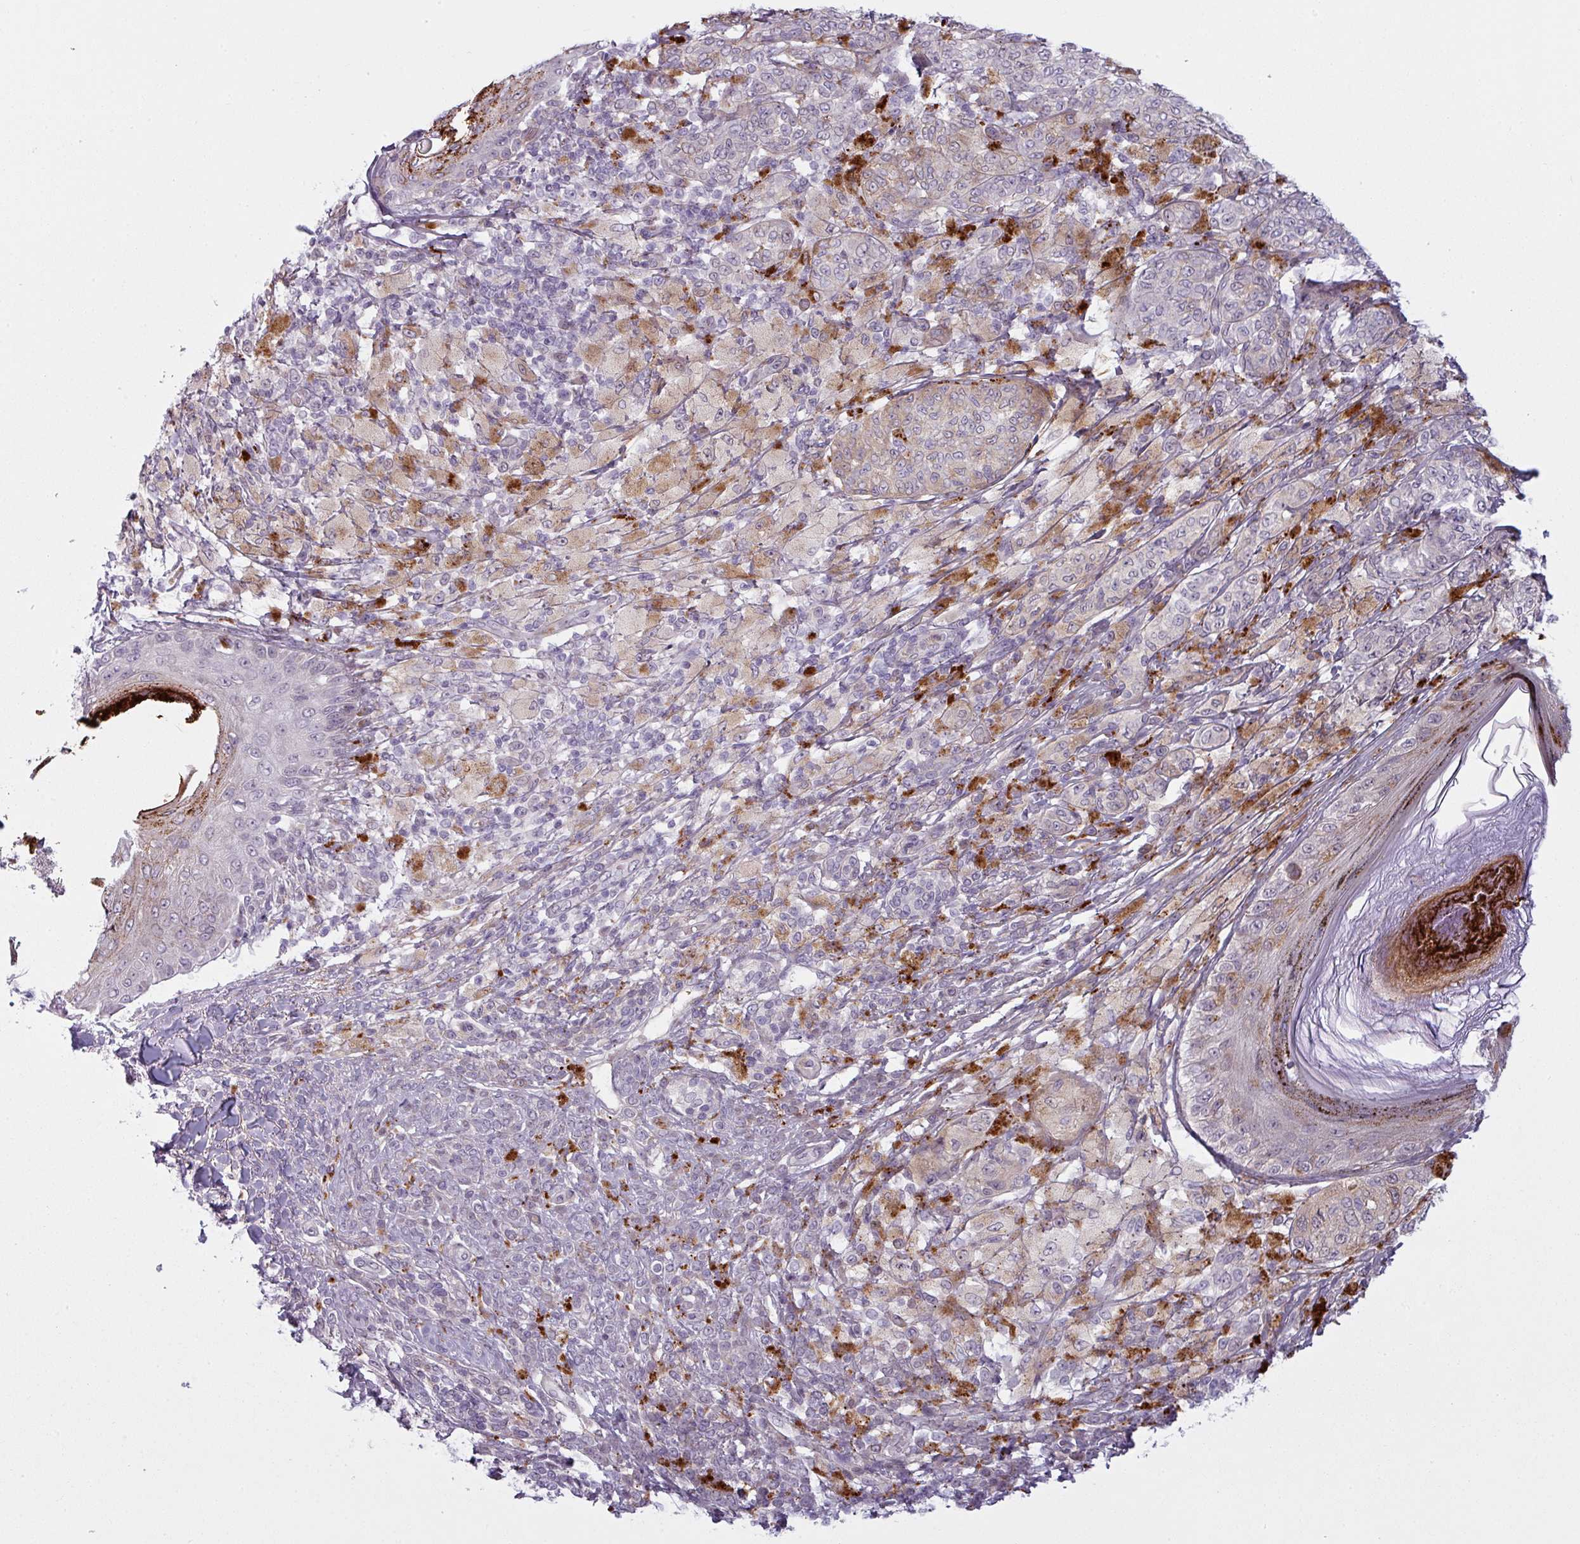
{"staining": {"intensity": "weak", "quantity": "<25%", "location": "cytoplasmic/membranous"}, "tissue": "melanoma", "cell_type": "Tumor cells", "image_type": "cancer", "snomed": [{"axis": "morphology", "description": "Malignant melanoma, NOS"}, {"axis": "topography", "description": "Skin"}], "caption": "This is an immunohistochemistry (IHC) histopathology image of human malignant melanoma. There is no staining in tumor cells.", "gene": "MAP7D2", "patient": {"sex": "male", "age": 42}}